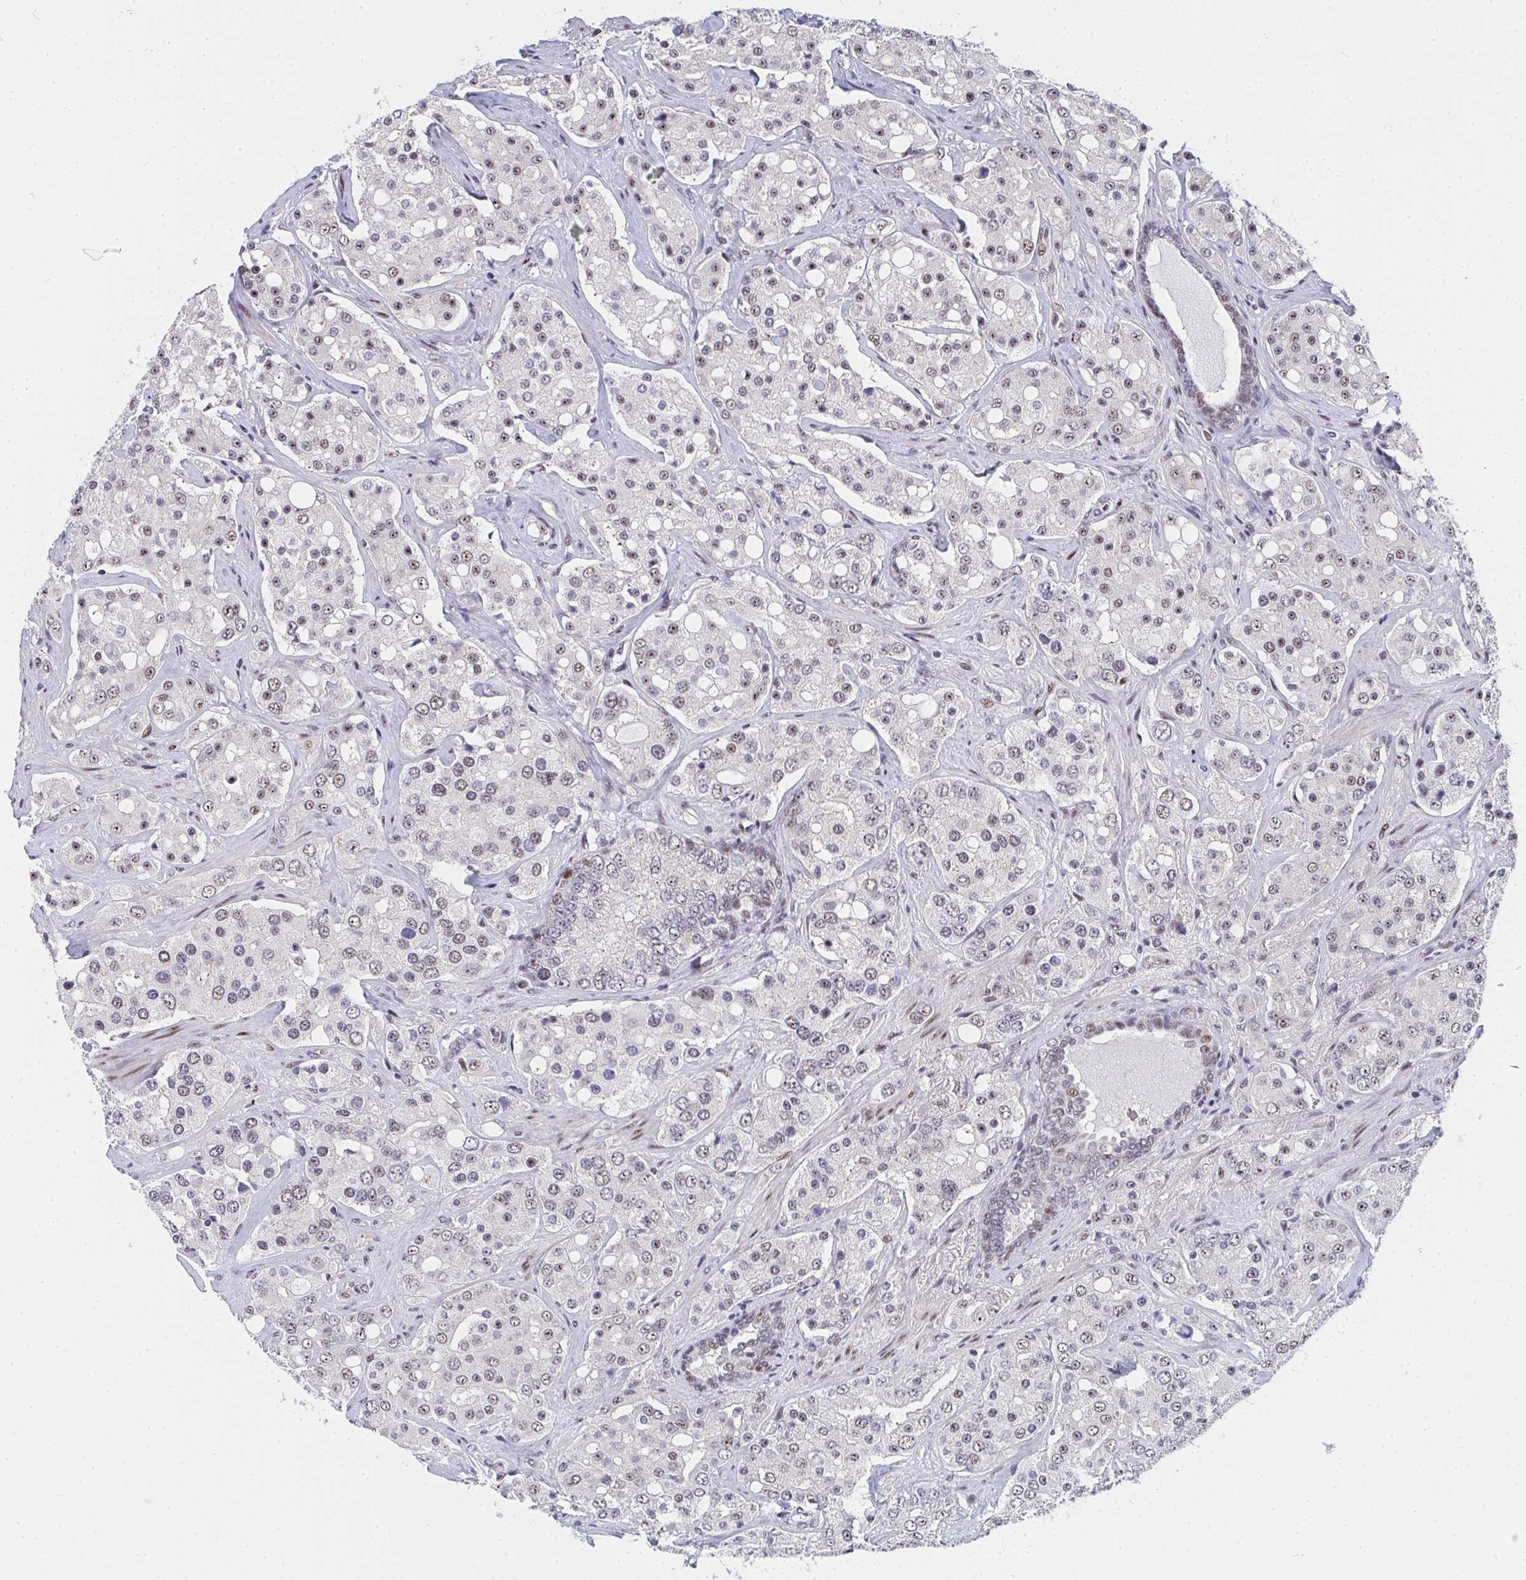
{"staining": {"intensity": "moderate", "quantity": "<25%", "location": "nuclear"}, "tissue": "prostate cancer", "cell_type": "Tumor cells", "image_type": "cancer", "snomed": [{"axis": "morphology", "description": "Adenocarcinoma, High grade"}, {"axis": "topography", "description": "Prostate"}], "caption": "Approximately <25% of tumor cells in human adenocarcinoma (high-grade) (prostate) show moderate nuclear protein staining as visualized by brown immunohistochemical staining.", "gene": "ZIC3", "patient": {"sex": "male", "age": 67}}